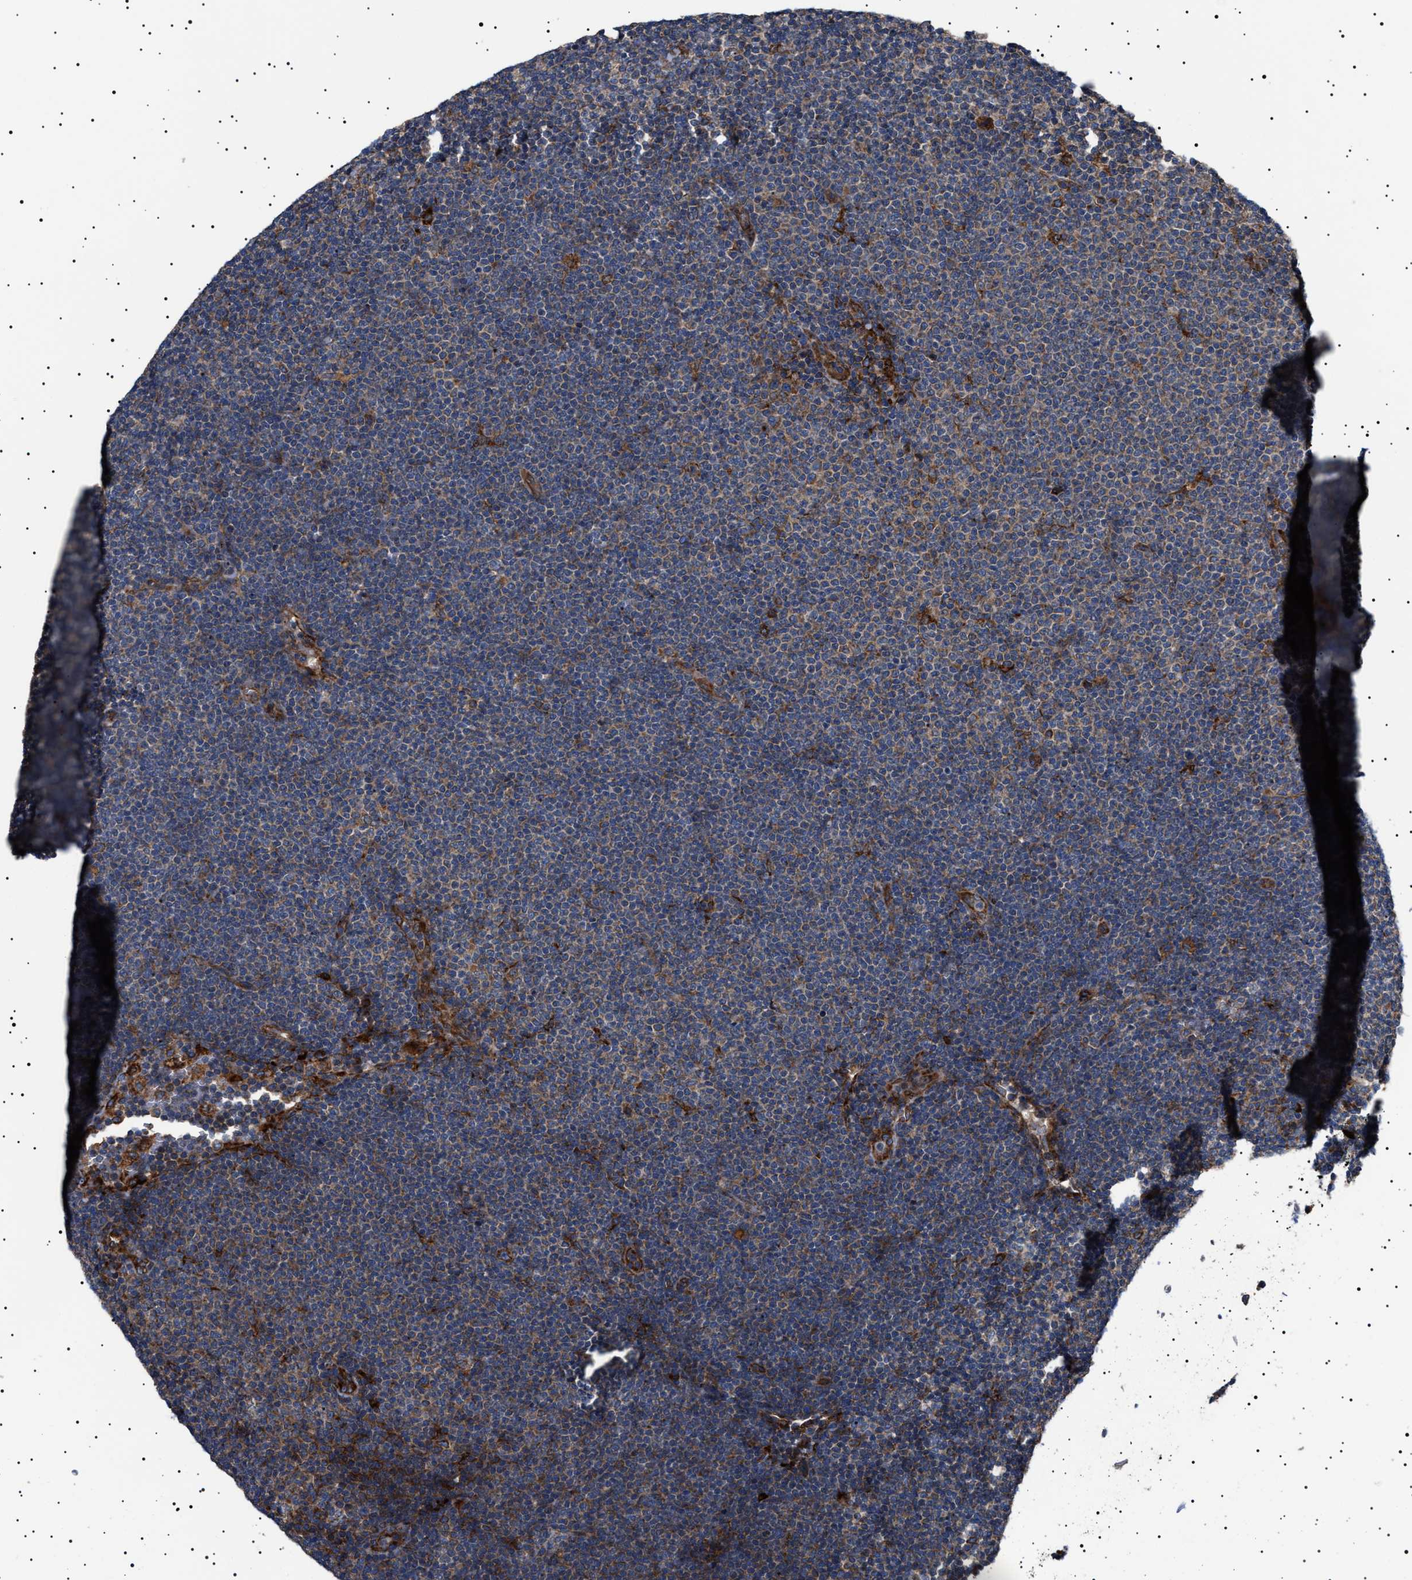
{"staining": {"intensity": "moderate", "quantity": ">75%", "location": "cytoplasmic/membranous"}, "tissue": "lymphoma", "cell_type": "Tumor cells", "image_type": "cancer", "snomed": [{"axis": "morphology", "description": "Malignant lymphoma, non-Hodgkin's type, Low grade"}, {"axis": "topography", "description": "Lymph node"}], "caption": "DAB (3,3'-diaminobenzidine) immunohistochemical staining of low-grade malignant lymphoma, non-Hodgkin's type shows moderate cytoplasmic/membranous protein staining in approximately >75% of tumor cells.", "gene": "TOP1MT", "patient": {"sex": "female", "age": 53}}